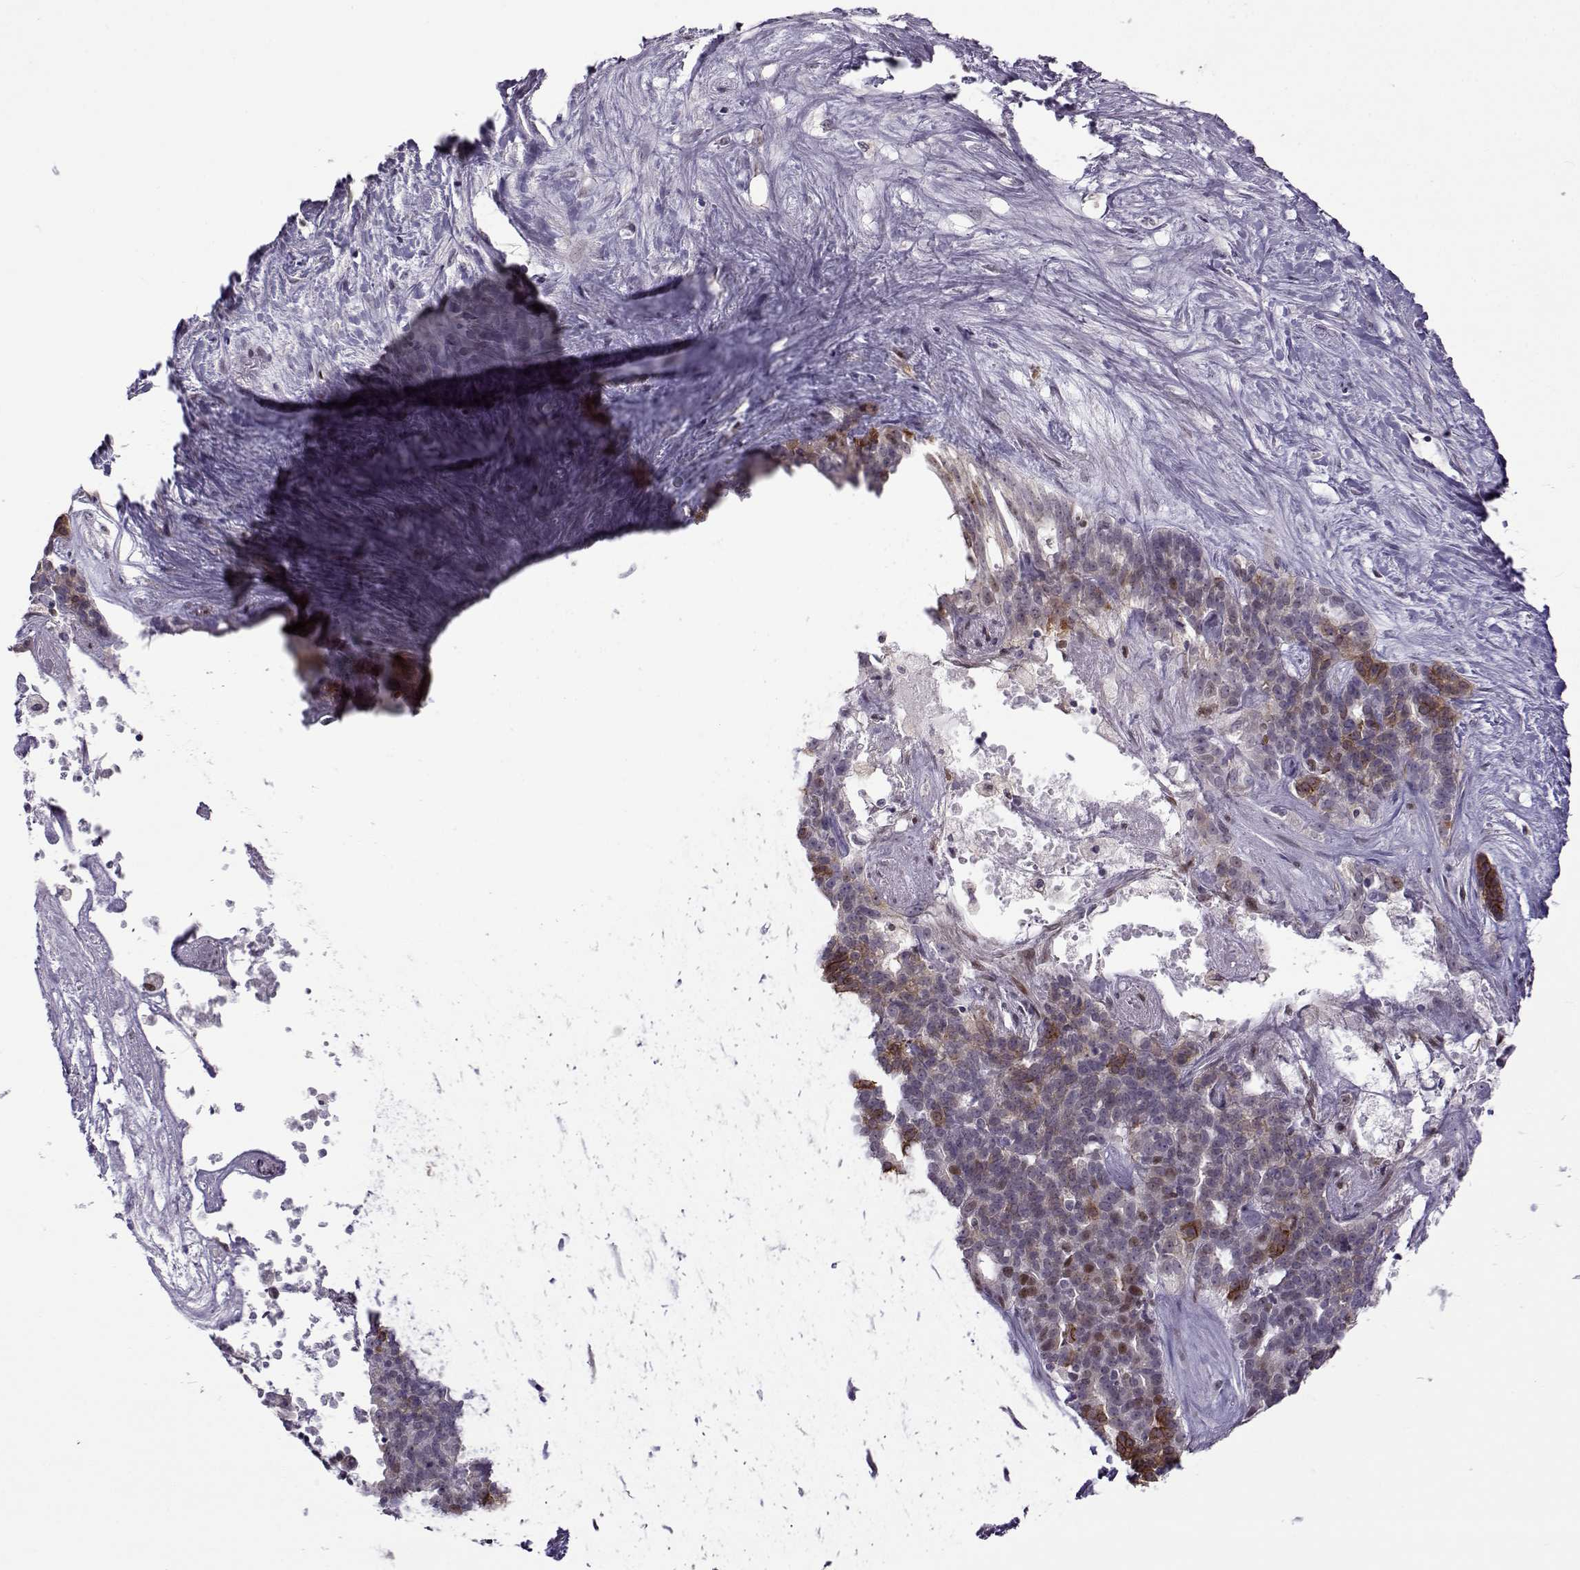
{"staining": {"intensity": "negative", "quantity": "none", "location": "none"}, "tissue": "liver cancer", "cell_type": "Tumor cells", "image_type": "cancer", "snomed": [{"axis": "morphology", "description": "Cholangiocarcinoma"}, {"axis": "topography", "description": "Liver"}], "caption": "Tumor cells show no significant staining in liver cholangiocarcinoma. Brightfield microscopy of IHC stained with DAB (brown) and hematoxylin (blue), captured at high magnification.", "gene": "BACH1", "patient": {"sex": "female", "age": 47}}